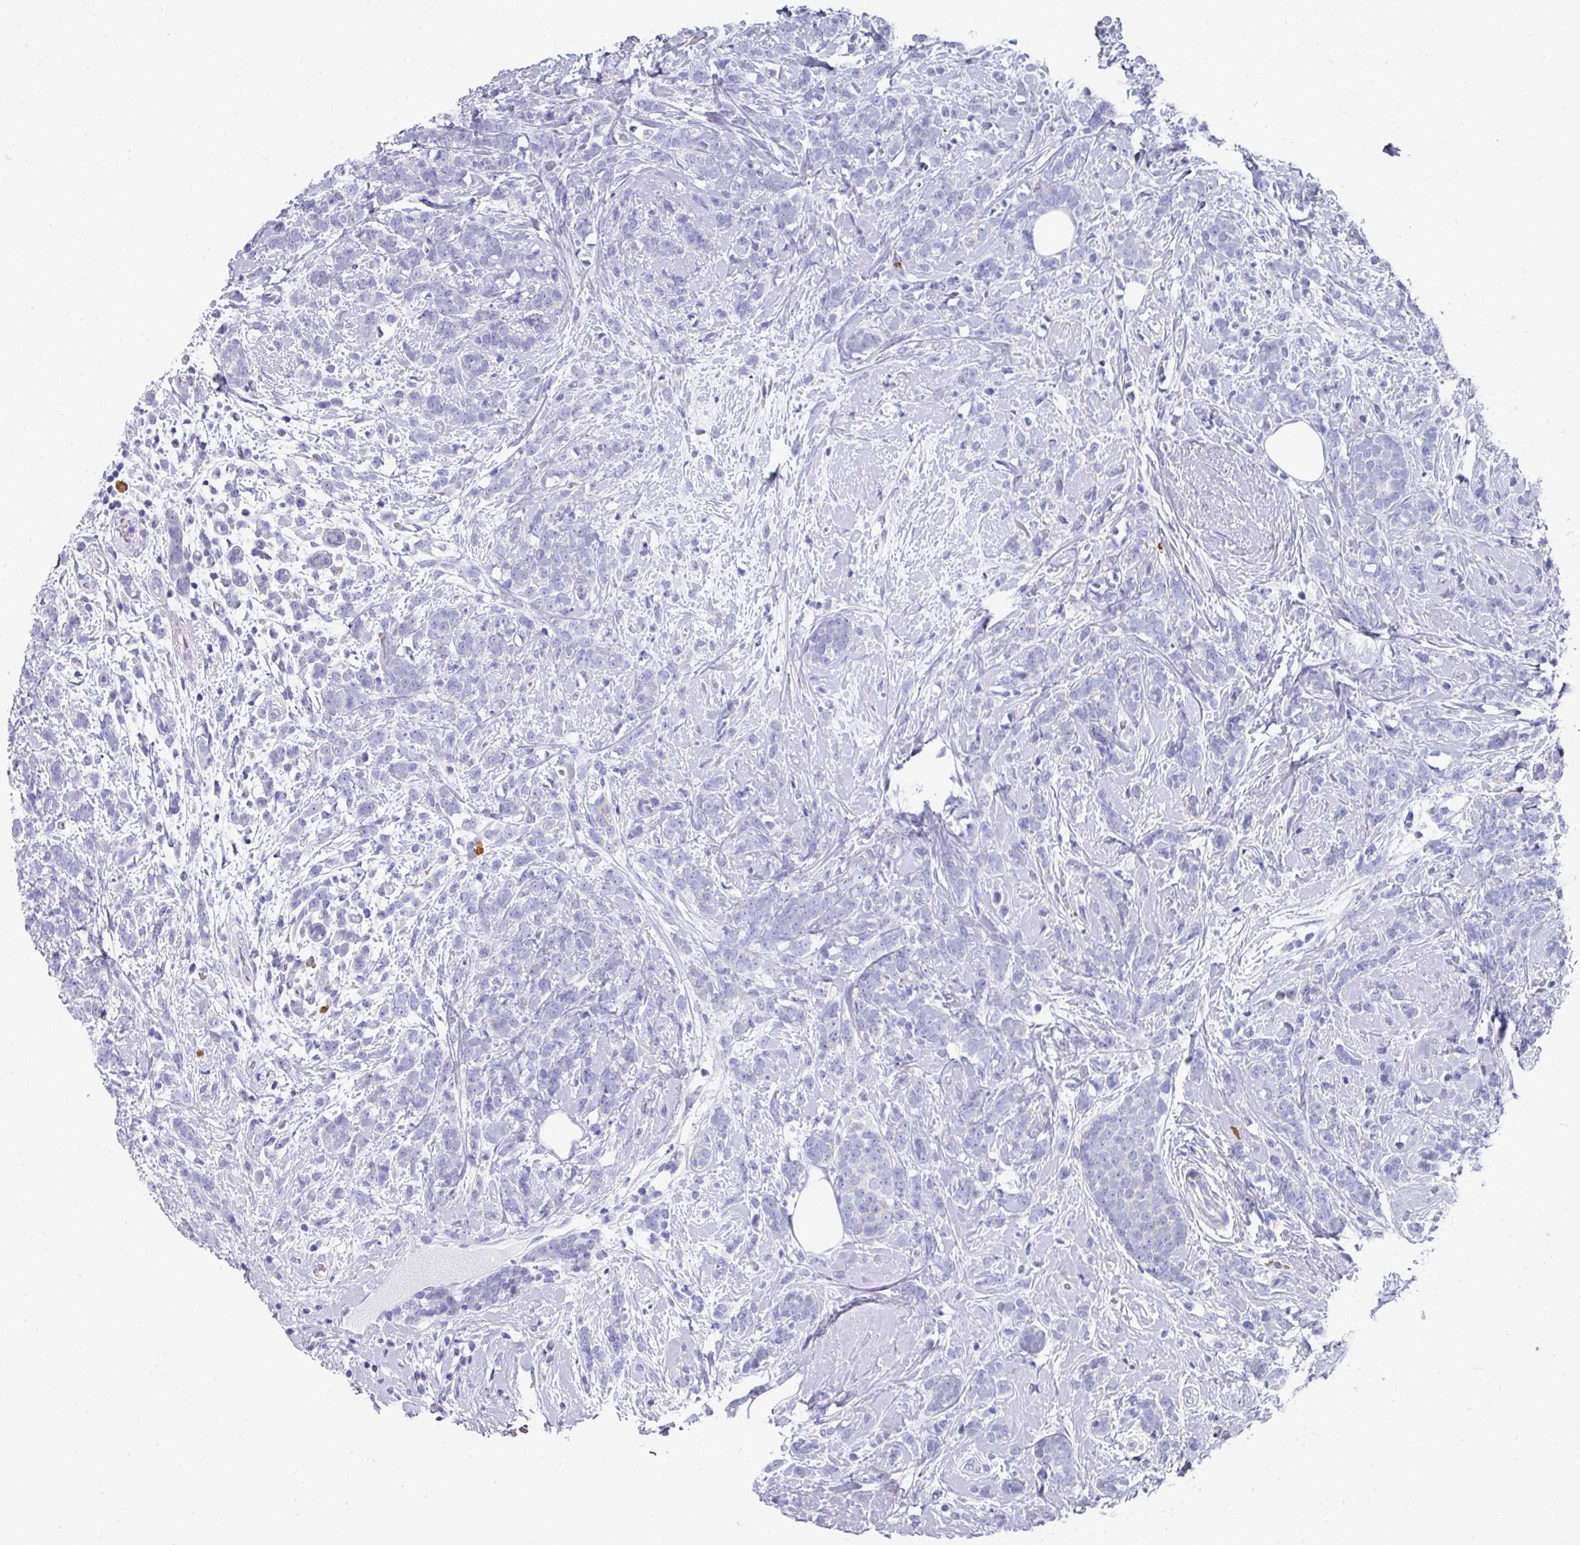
{"staining": {"intensity": "negative", "quantity": "none", "location": "none"}, "tissue": "breast cancer", "cell_type": "Tumor cells", "image_type": "cancer", "snomed": [{"axis": "morphology", "description": "Lobular carcinoma"}, {"axis": "topography", "description": "Breast"}], "caption": "A micrograph of breast cancer stained for a protein displays no brown staining in tumor cells.", "gene": "SETBP1", "patient": {"sex": "female", "age": 58}}